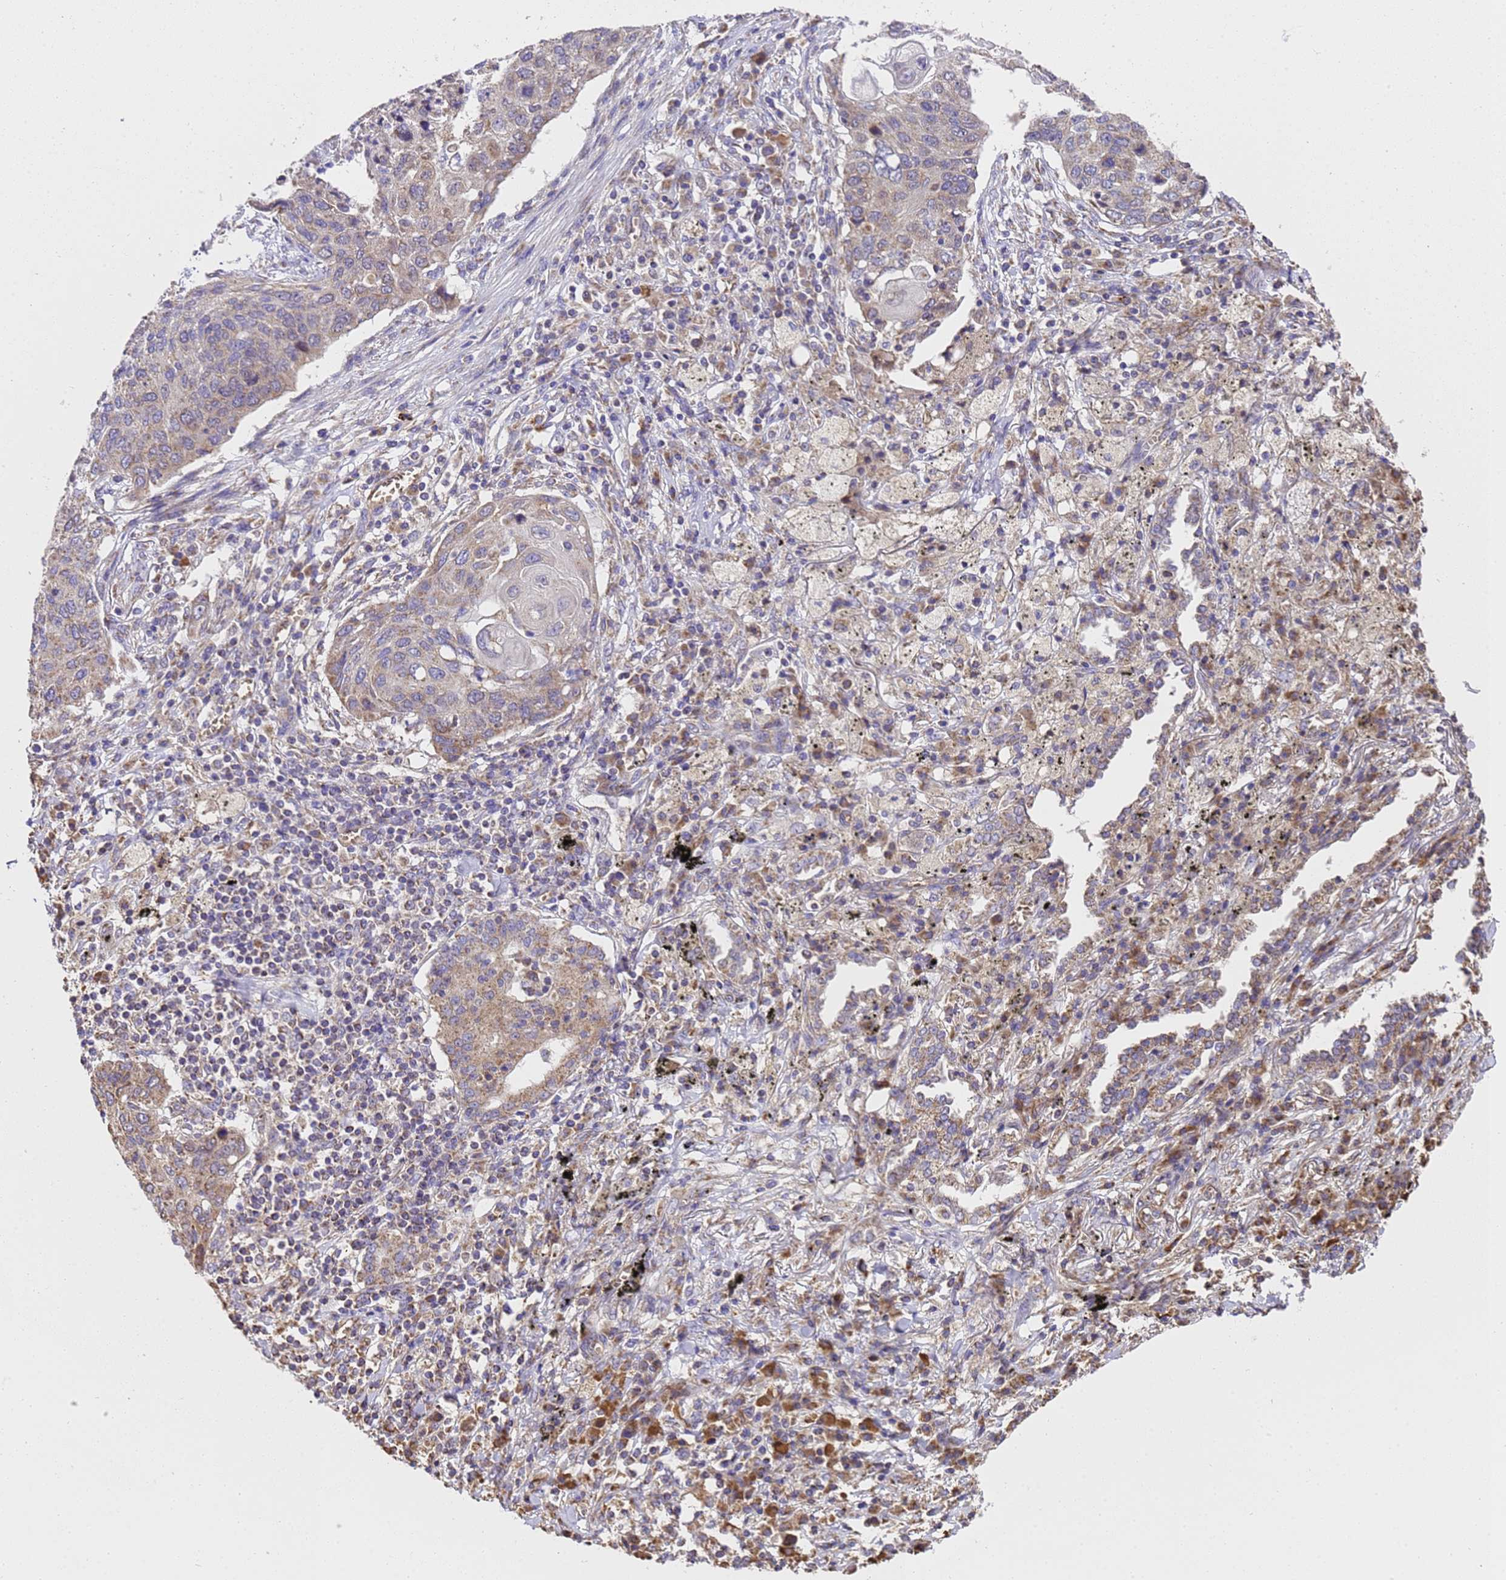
{"staining": {"intensity": "moderate", "quantity": "<25%", "location": "cytoplasmic/membranous"}, "tissue": "lung cancer", "cell_type": "Tumor cells", "image_type": "cancer", "snomed": [{"axis": "morphology", "description": "Squamous cell carcinoma, NOS"}, {"axis": "topography", "description": "Lung"}], "caption": "Lung cancer stained for a protein exhibits moderate cytoplasmic/membranous positivity in tumor cells.", "gene": "LRRIQ1", "patient": {"sex": "female", "age": 63}}